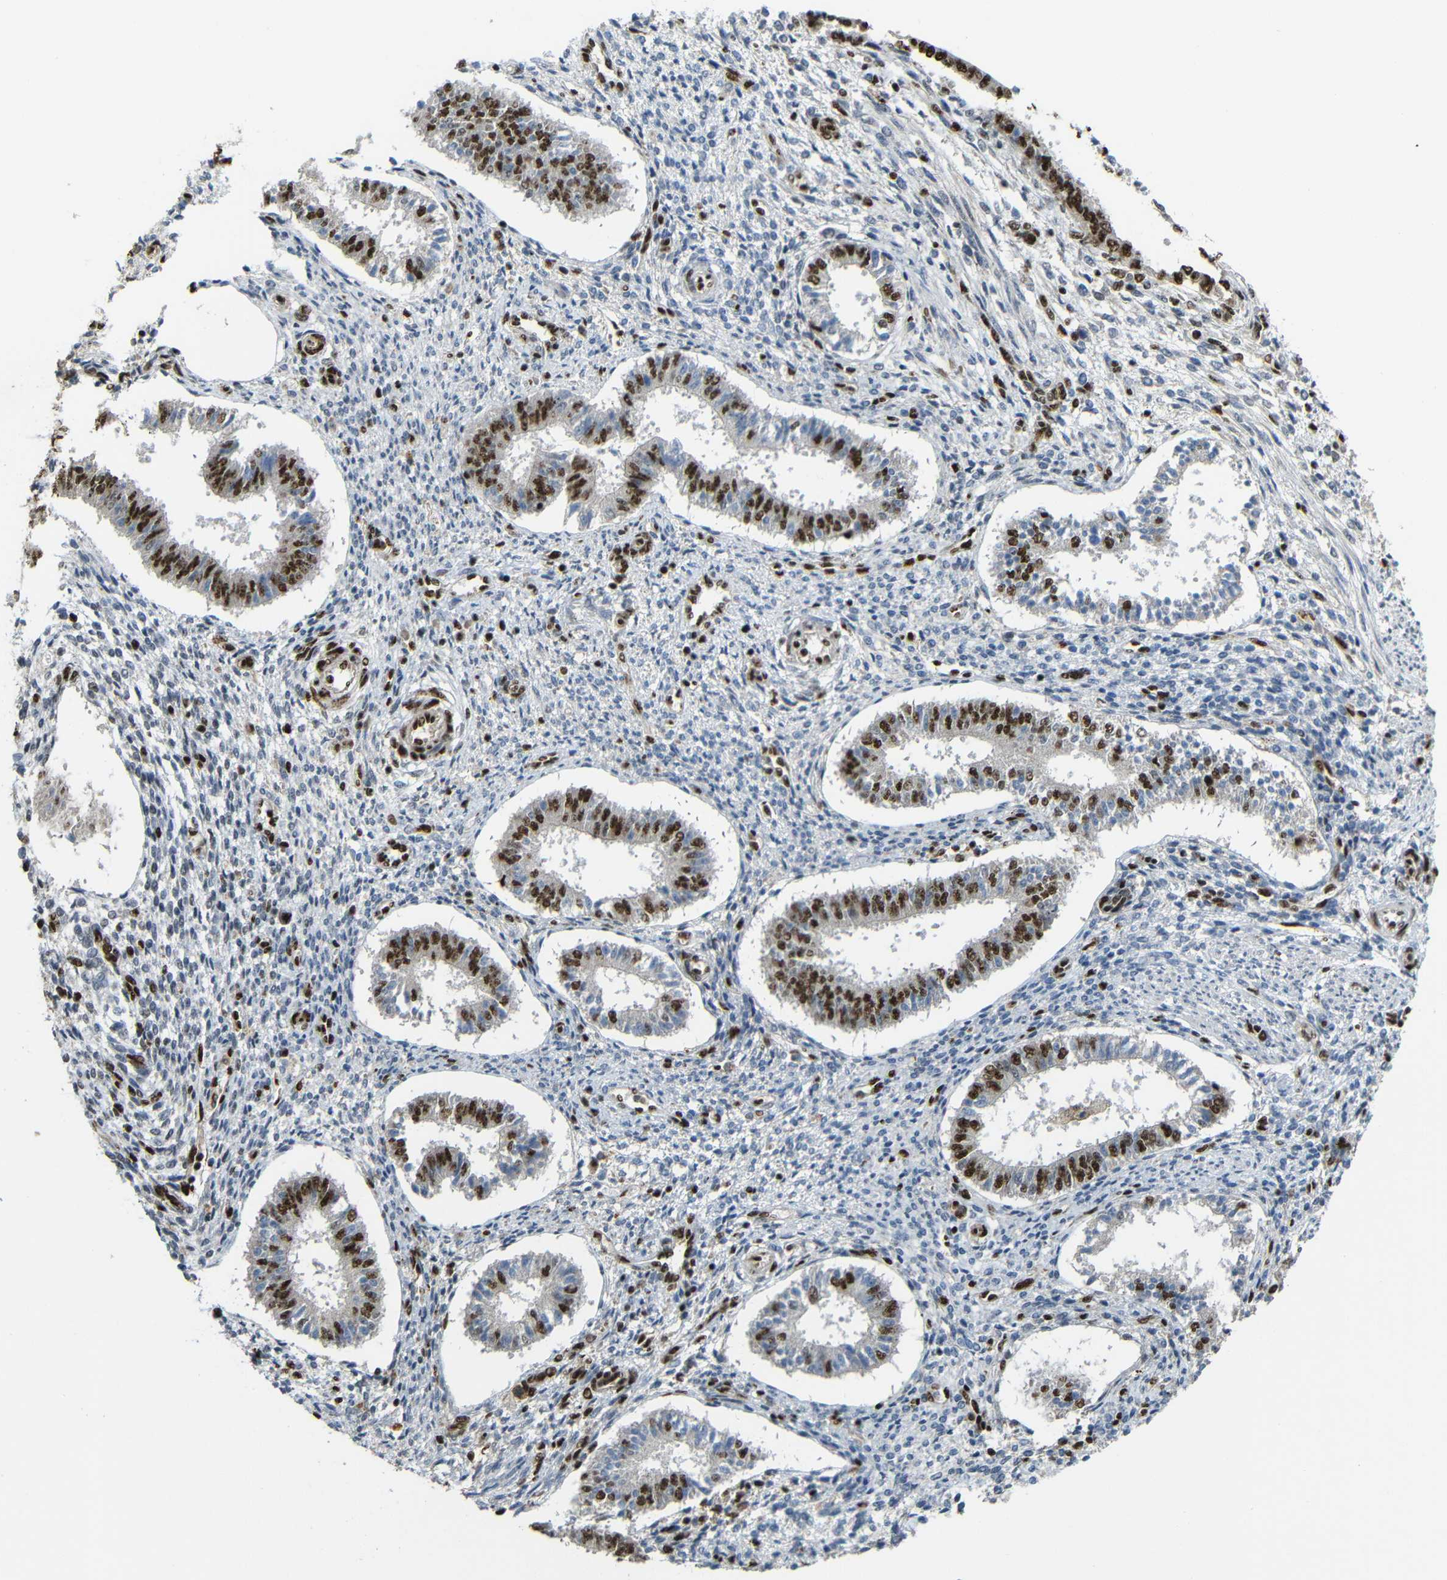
{"staining": {"intensity": "strong", "quantity": "<25%", "location": "nuclear"}, "tissue": "endometrium", "cell_type": "Cells in endometrial stroma", "image_type": "normal", "snomed": [{"axis": "morphology", "description": "Normal tissue, NOS"}, {"axis": "topography", "description": "Endometrium"}], "caption": "Immunohistochemical staining of unremarkable human endometrium displays strong nuclear protein positivity in approximately <25% of cells in endometrial stroma.", "gene": "TCF7L2", "patient": {"sex": "female", "age": 35}}